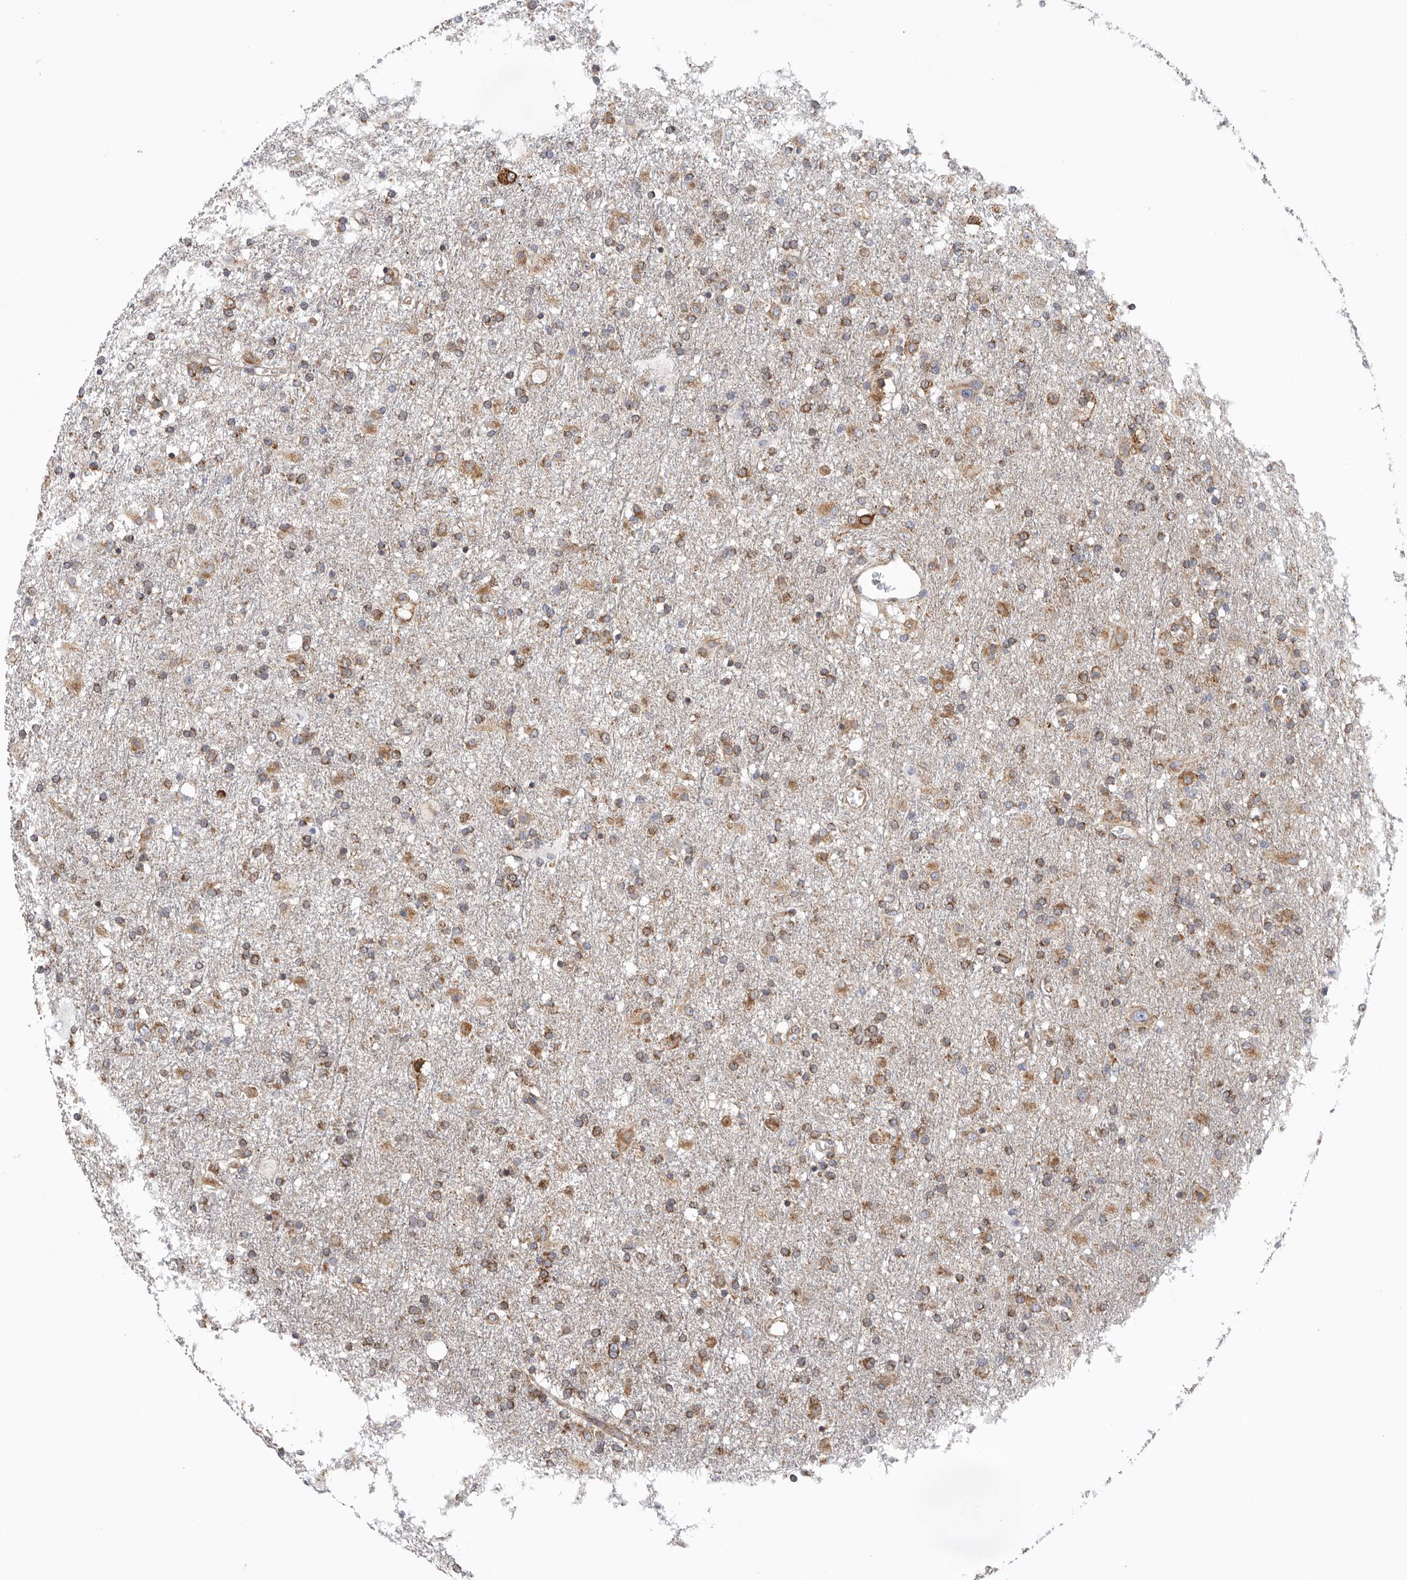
{"staining": {"intensity": "moderate", "quantity": ">75%", "location": "cytoplasmic/membranous"}, "tissue": "glioma", "cell_type": "Tumor cells", "image_type": "cancer", "snomed": [{"axis": "morphology", "description": "Glioma, malignant, Low grade"}, {"axis": "topography", "description": "Brain"}], "caption": "About >75% of tumor cells in glioma show moderate cytoplasmic/membranous protein staining as visualized by brown immunohistochemical staining.", "gene": "FKBP8", "patient": {"sex": "male", "age": 65}}